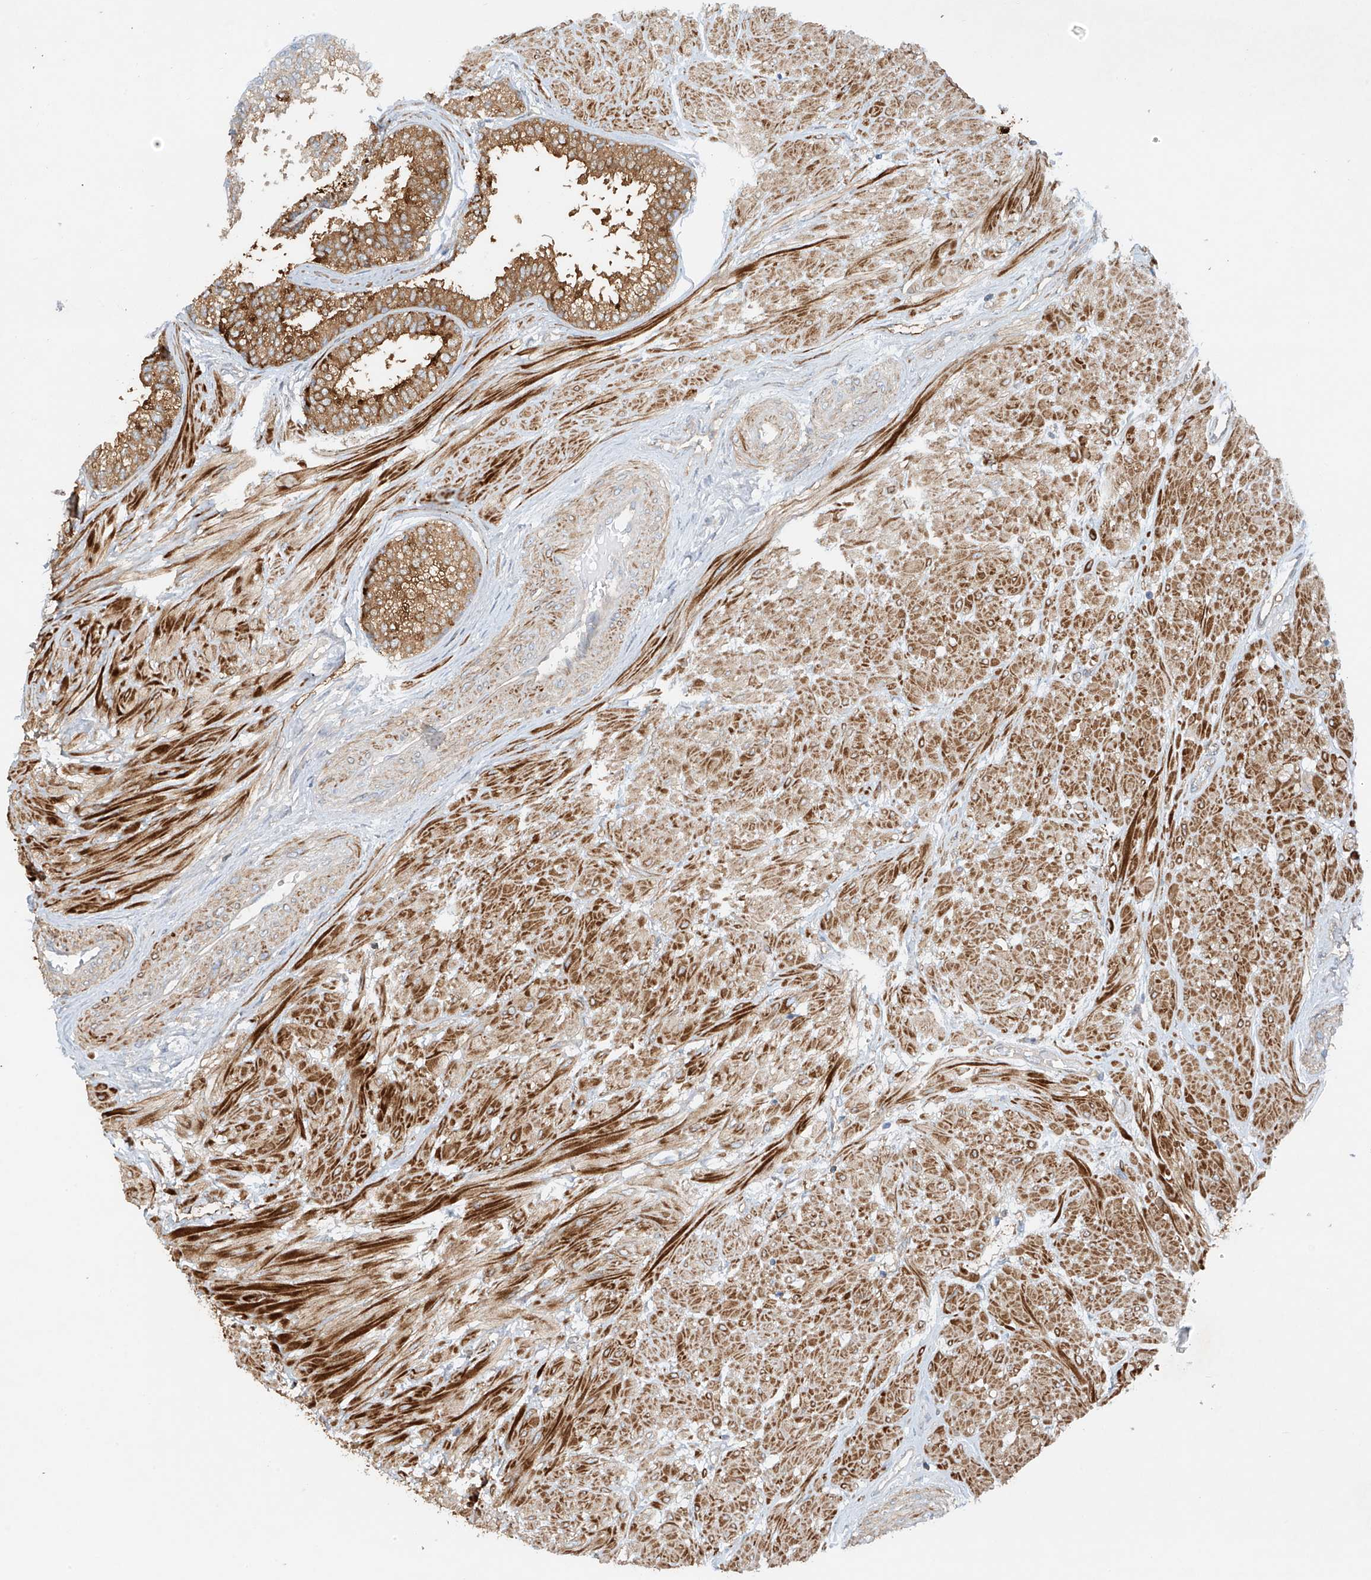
{"staining": {"intensity": "strong", "quantity": ">75%", "location": "cytoplasmic/membranous"}, "tissue": "prostate", "cell_type": "Glandular cells", "image_type": "normal", "snomed": [{"axis": "morphology", "description": "Normal tissue, NOS"}, {"axis": "topography", "description": "Prostate"}], "caption": "IHC of unremarkable prostate reveals high levels of strong cytoplasmic/membranous positivity in approximately >75% of glandular cells.", "gene": "ENSG00000266202", "patient": {"sex": "male", "age": 48}}